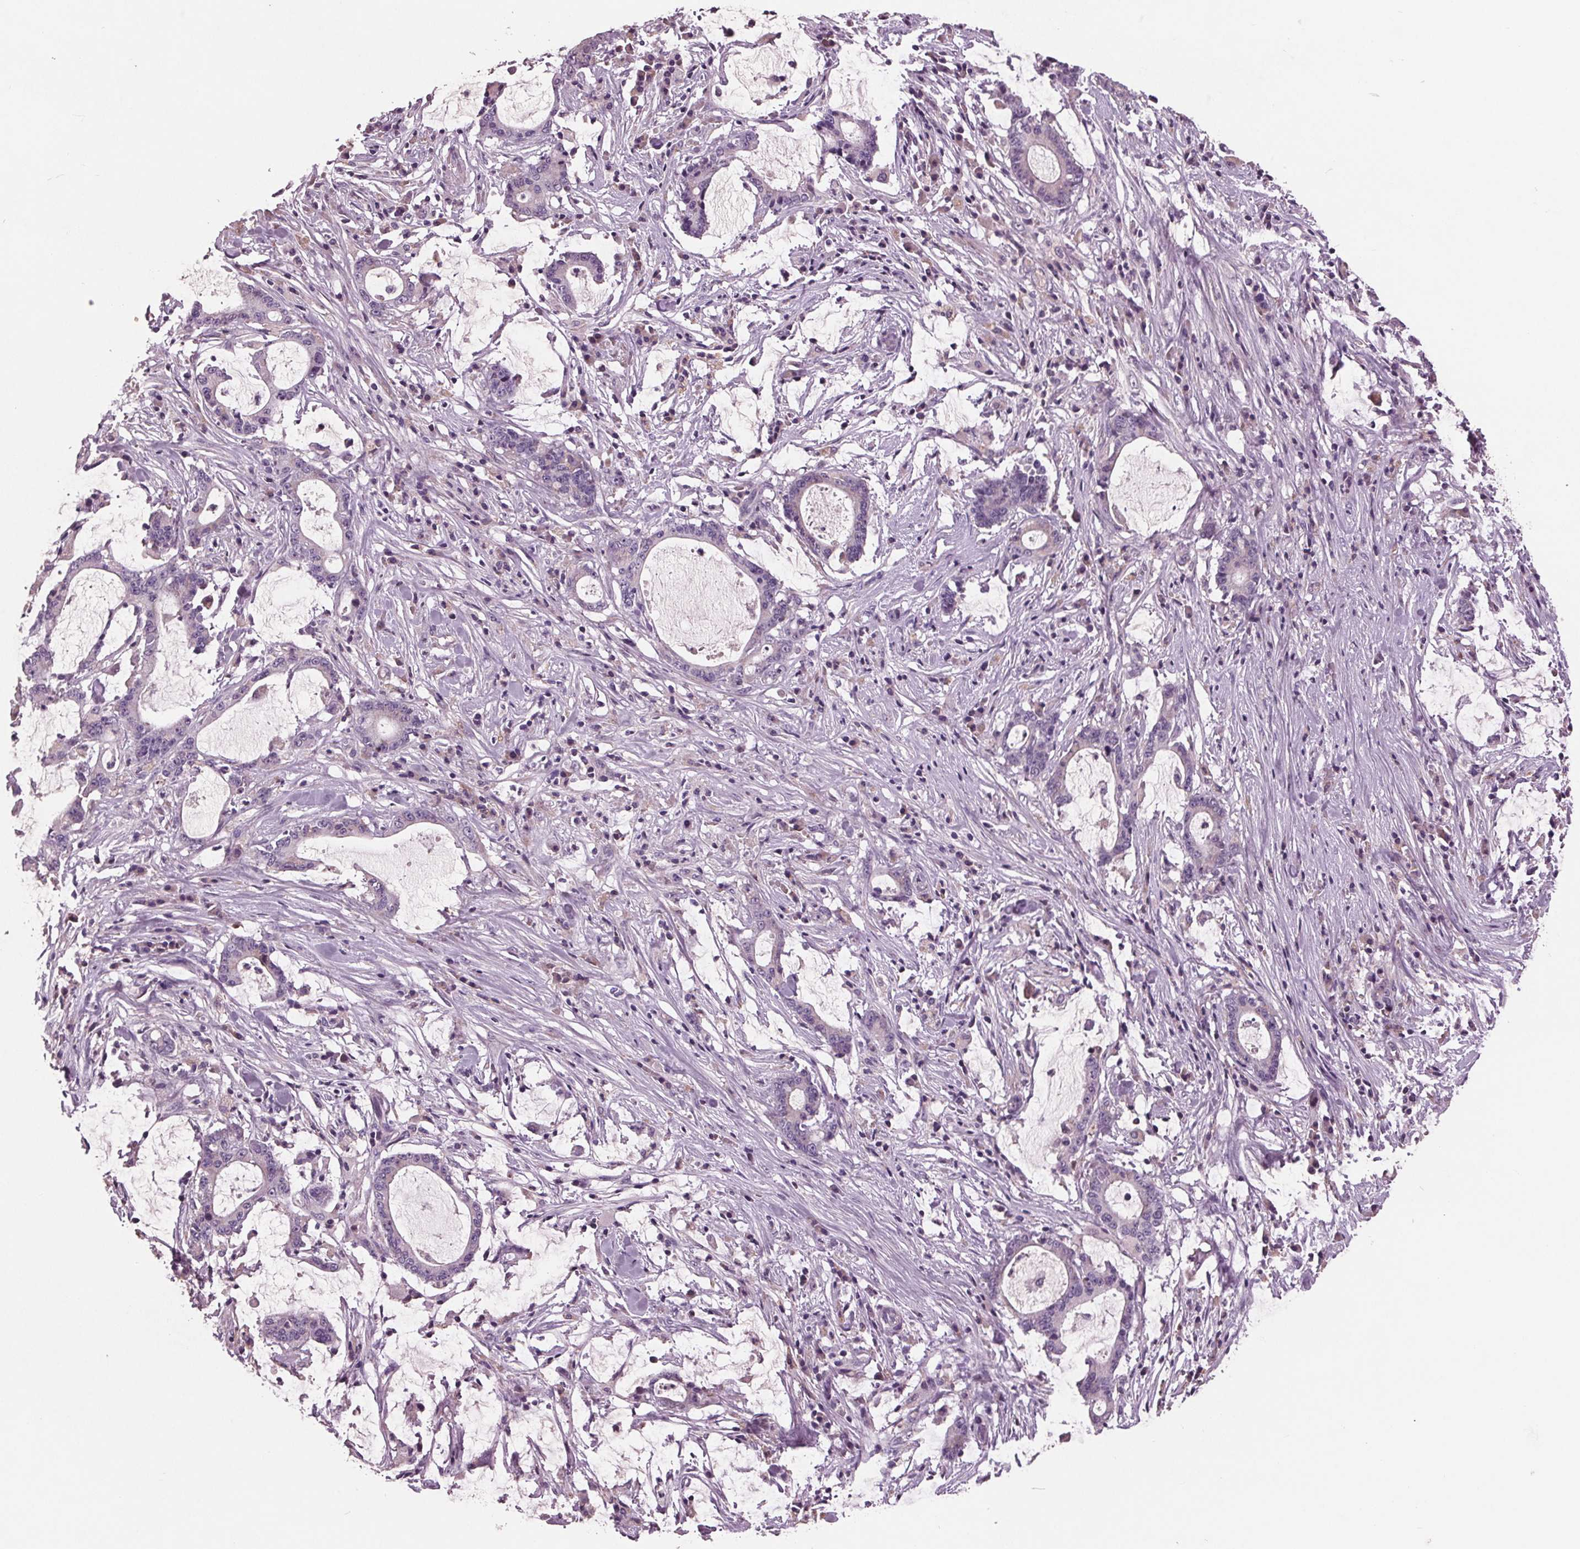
{"staining": {"intensity": "negative", "quantity": "none", "location": "none"}, "tissue": "stomach cancer", "cell_type": "Tumor cells", "image_type": "cancer", "snomed": [{"axis": "morphology", "description": "Adenocarcinoma, NOS"}, {"axis": "topography", "description": "Stomach, upper"}], "caption": "The histopathology image displays no staining of tumor cells in stomach adenocarcinoma.", "gene": "C6", "patient": {"sex": "male", "age": 68}}